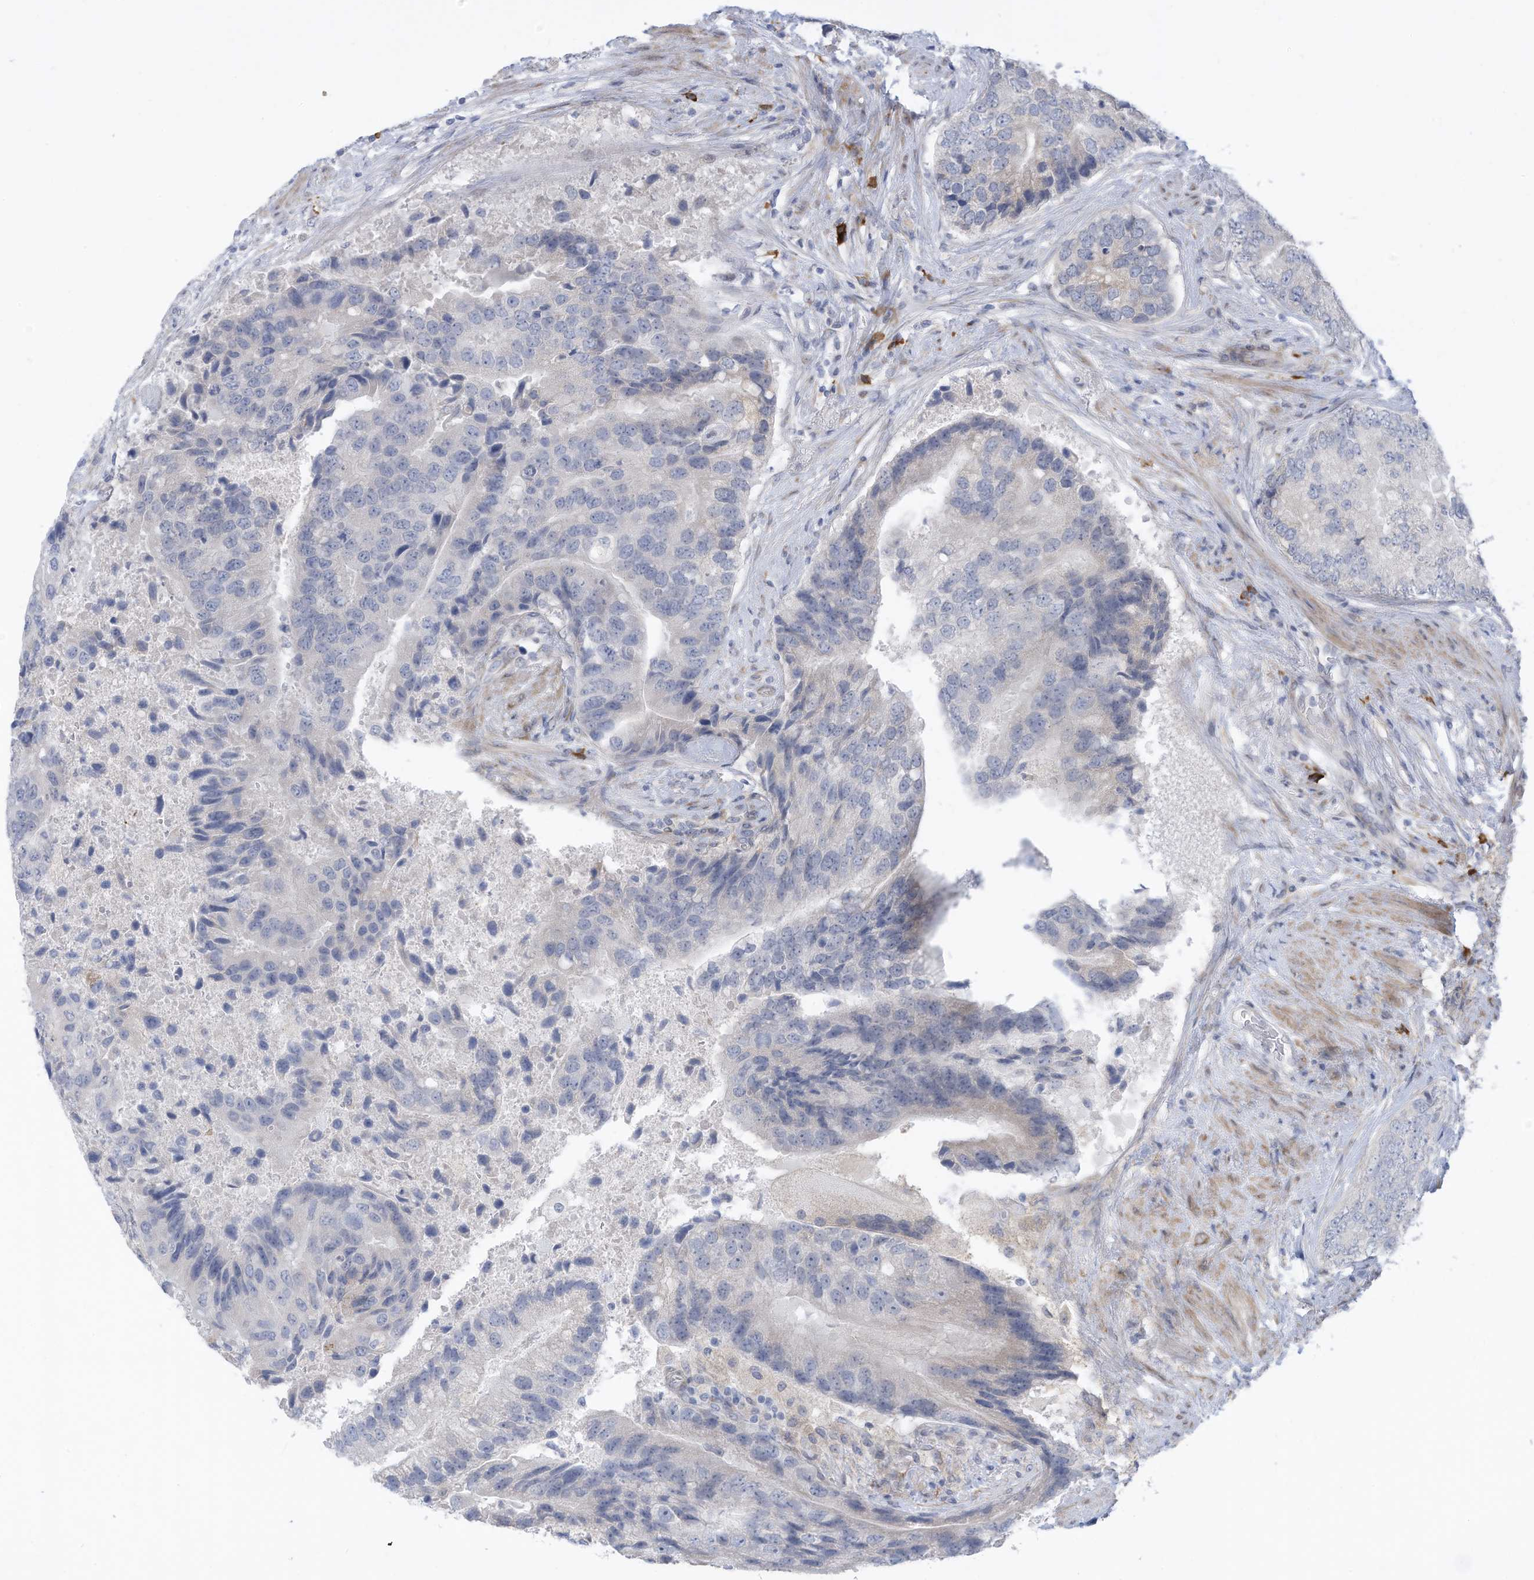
{"staining": {"intensity": "negative", "quantity": "none", "location": "none"}, "tissue": "prostate cancer", "cell_type": "Tumor cells", "image_type": "cancer", "snomed": [{"axis": "morphology", "description": "Adenocarcinoma, High grade"}, {"axis": "topography", "description": "Prostate"}], "caption": "Immunohistochemistry (IHC) micrograph of neoplastic tissue: prostate cancer (adenocarcinoma (high-grade)) stained with DAB (3,3'-diaminobenzidine) reveals no significant protein expression in tumor cells.", "gene": "ZNF292", "patient": {"sex": "male", "age": 70}}